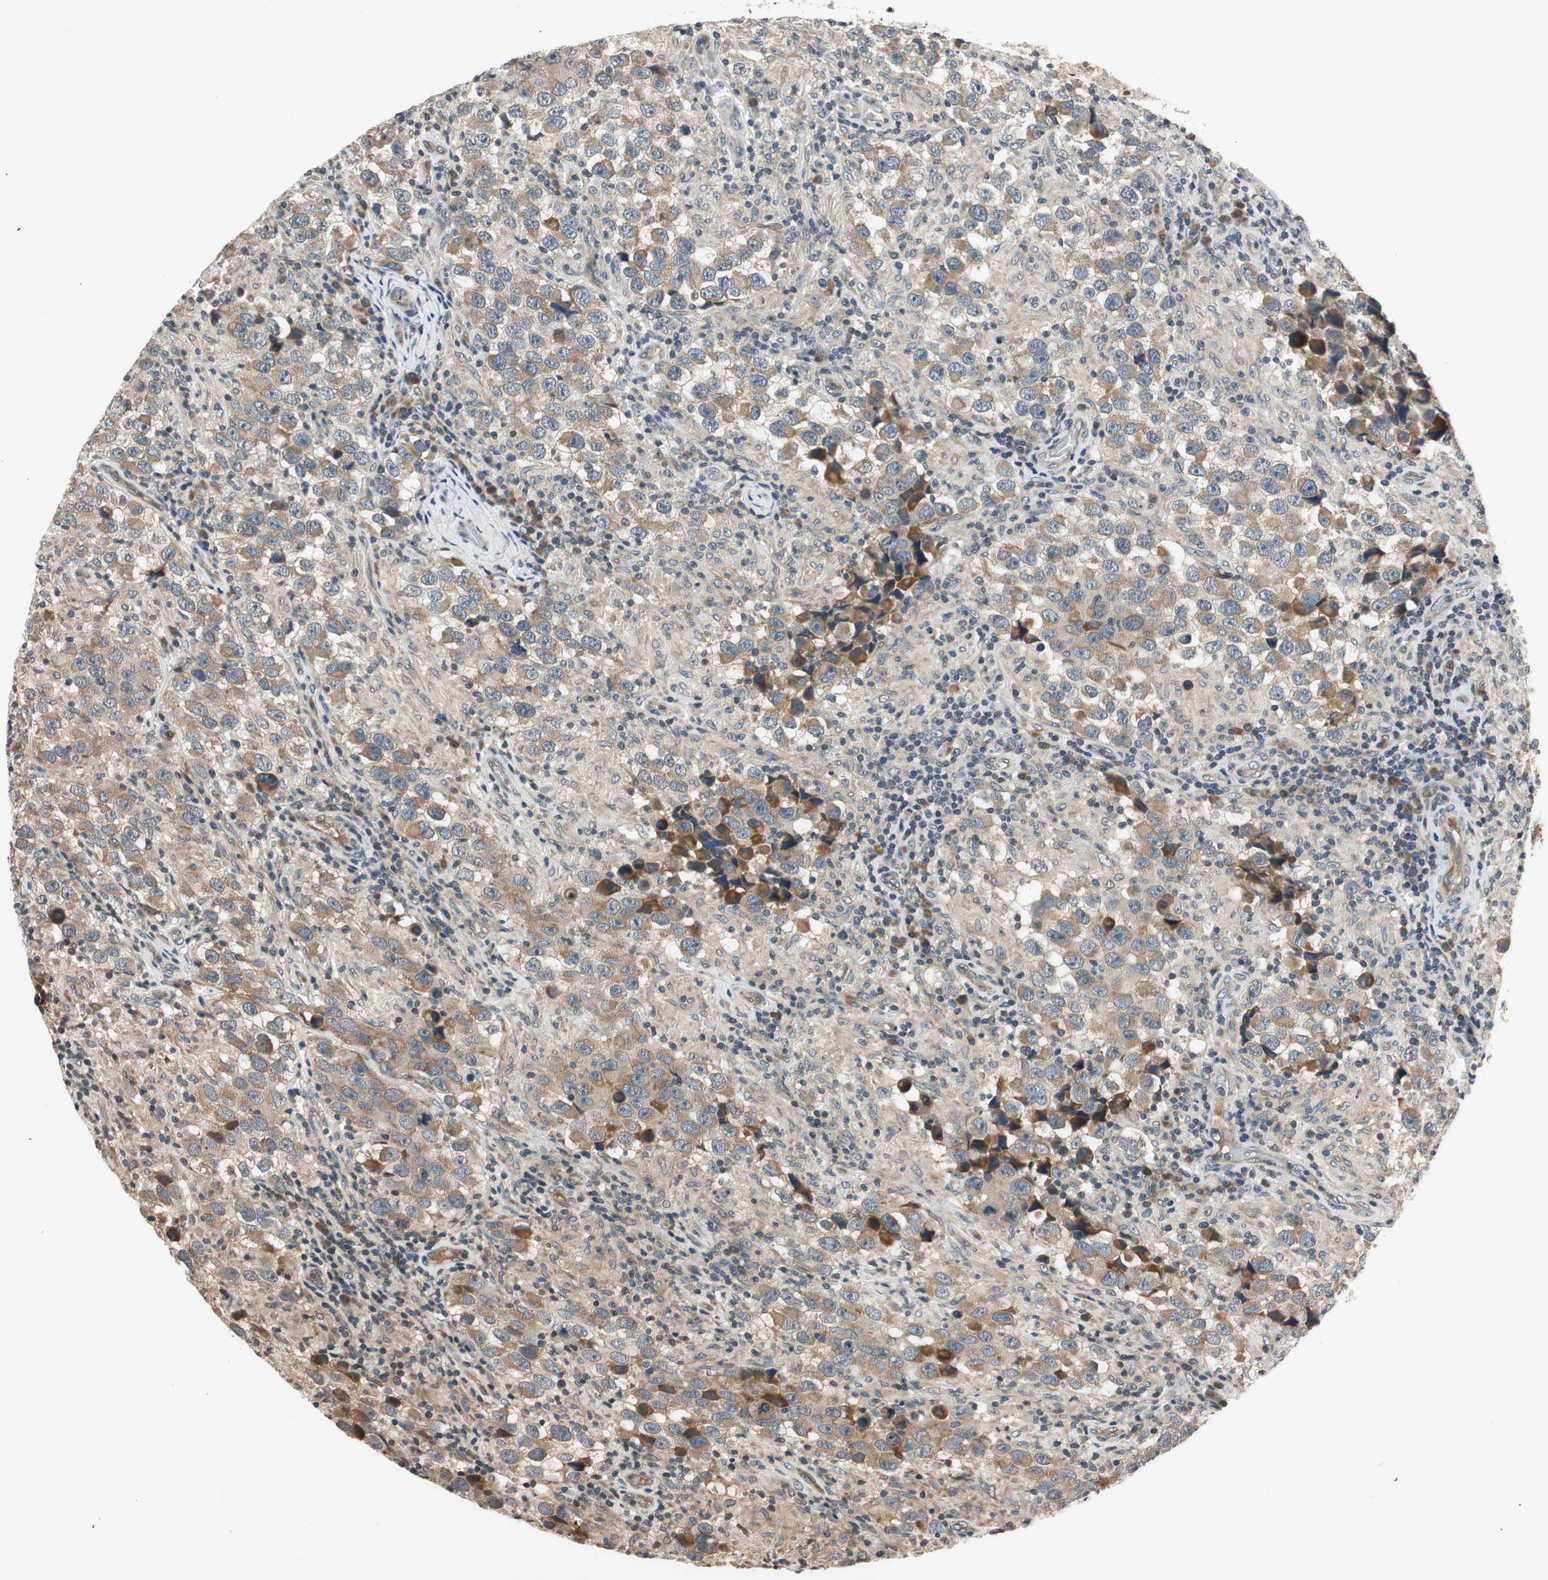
{"staining": {"intensity": "moderate", "quantity": ">75%", "location": "cytoplasmic/membranous"}, "tissue": "testis cancer", "cell_type": "Tumor cells", "image_type": "cancer", "snomed": [{"axis": "morphology", "description": "Carcinoma, Embryonal, NOS"}, {"axis": "topography", "description": "Testis"}], "caption": "DAB immunohistochemical staining of embryonal carcinoma (testis) reveals moderate cytoplasmic/membranous protein staining in about >75% of tumor cells.", "gene": "GCLM", "patient": {"sex": "male", "age": 21}}